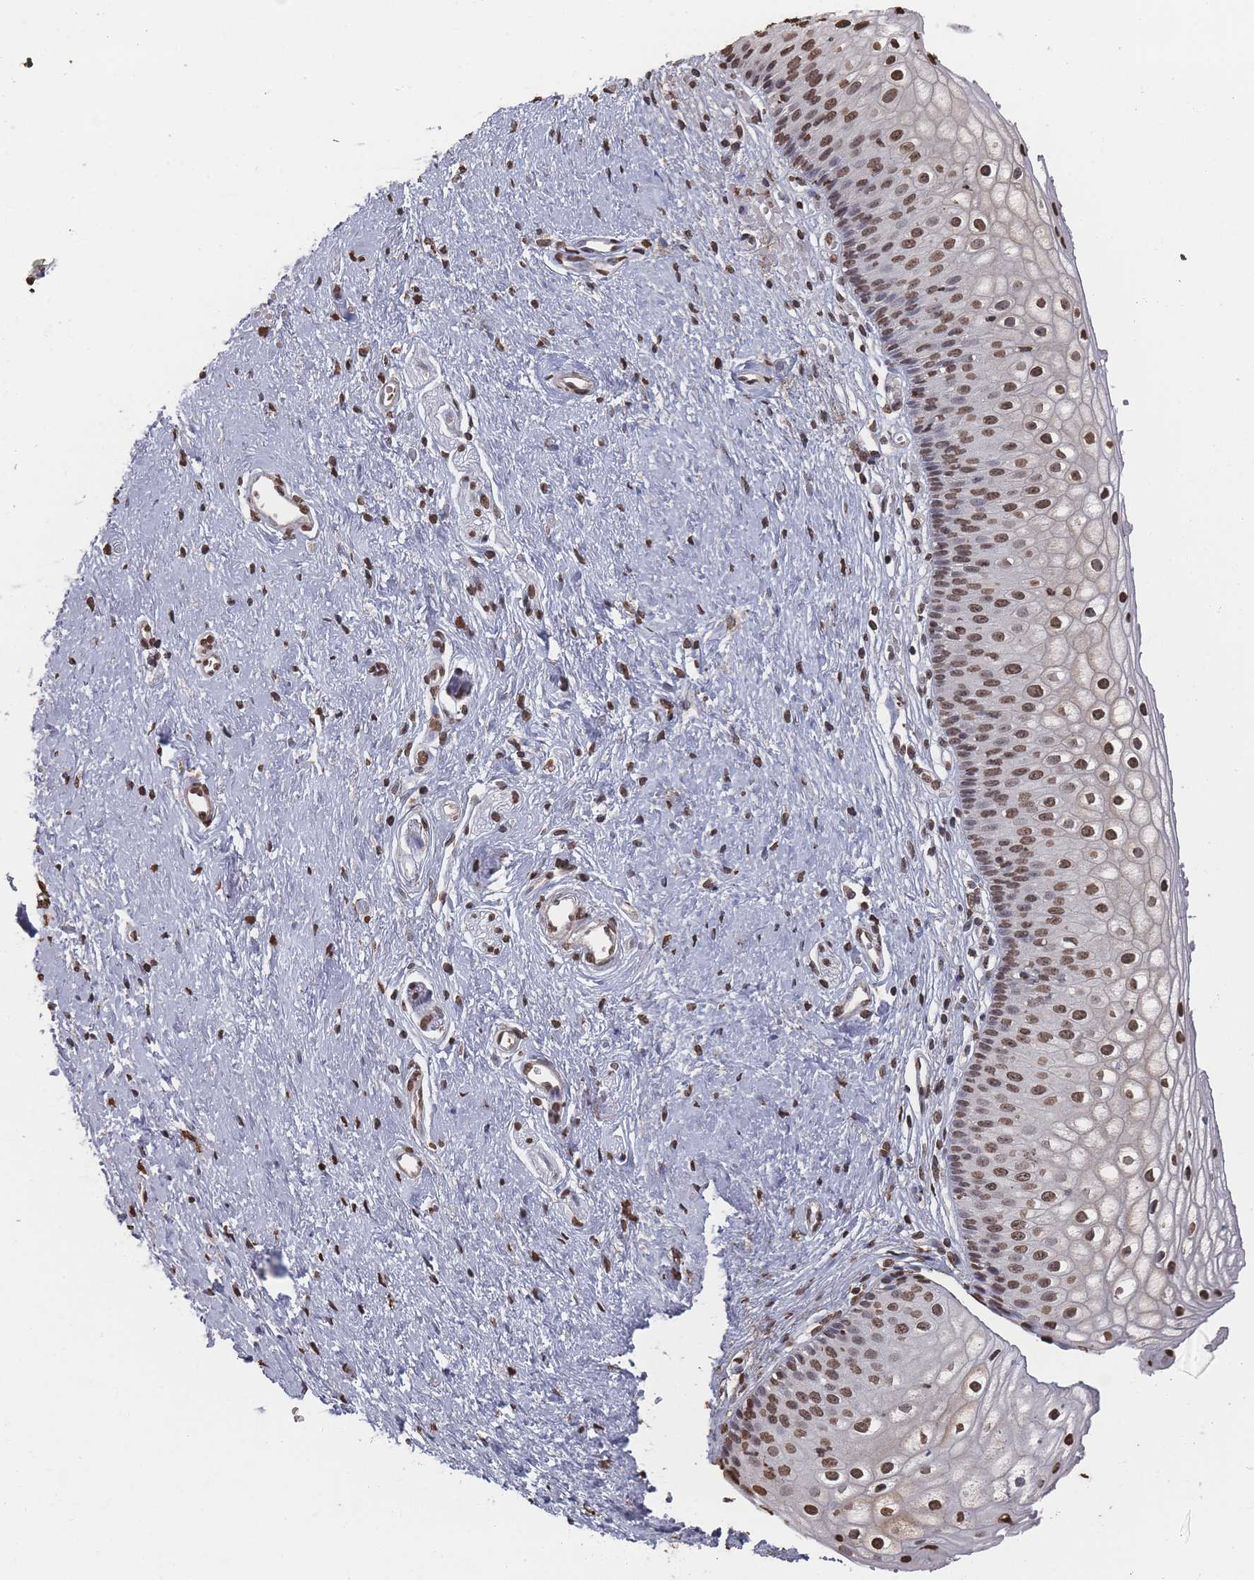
{"staining": {"intensity": "moderate", "quantity": ">75%", "location": "nuclear"}, "tissue": "vagina", "cell_type": "Squamous epithelial cells", "image_type": "normal", "snomed": [{"axis": "morphology", "description": "Normal tissue, NOS"}, {"axis": "topography", "description": "Vagina"}], "caption": "Immunohistochemical staining of unremarkable vagina shows medium levels of moderate nuclear staining in about >75% of squamous epithelial cells.", "gene": "PLEKHG5", "patient": {"sex": "female", "age": 60}}